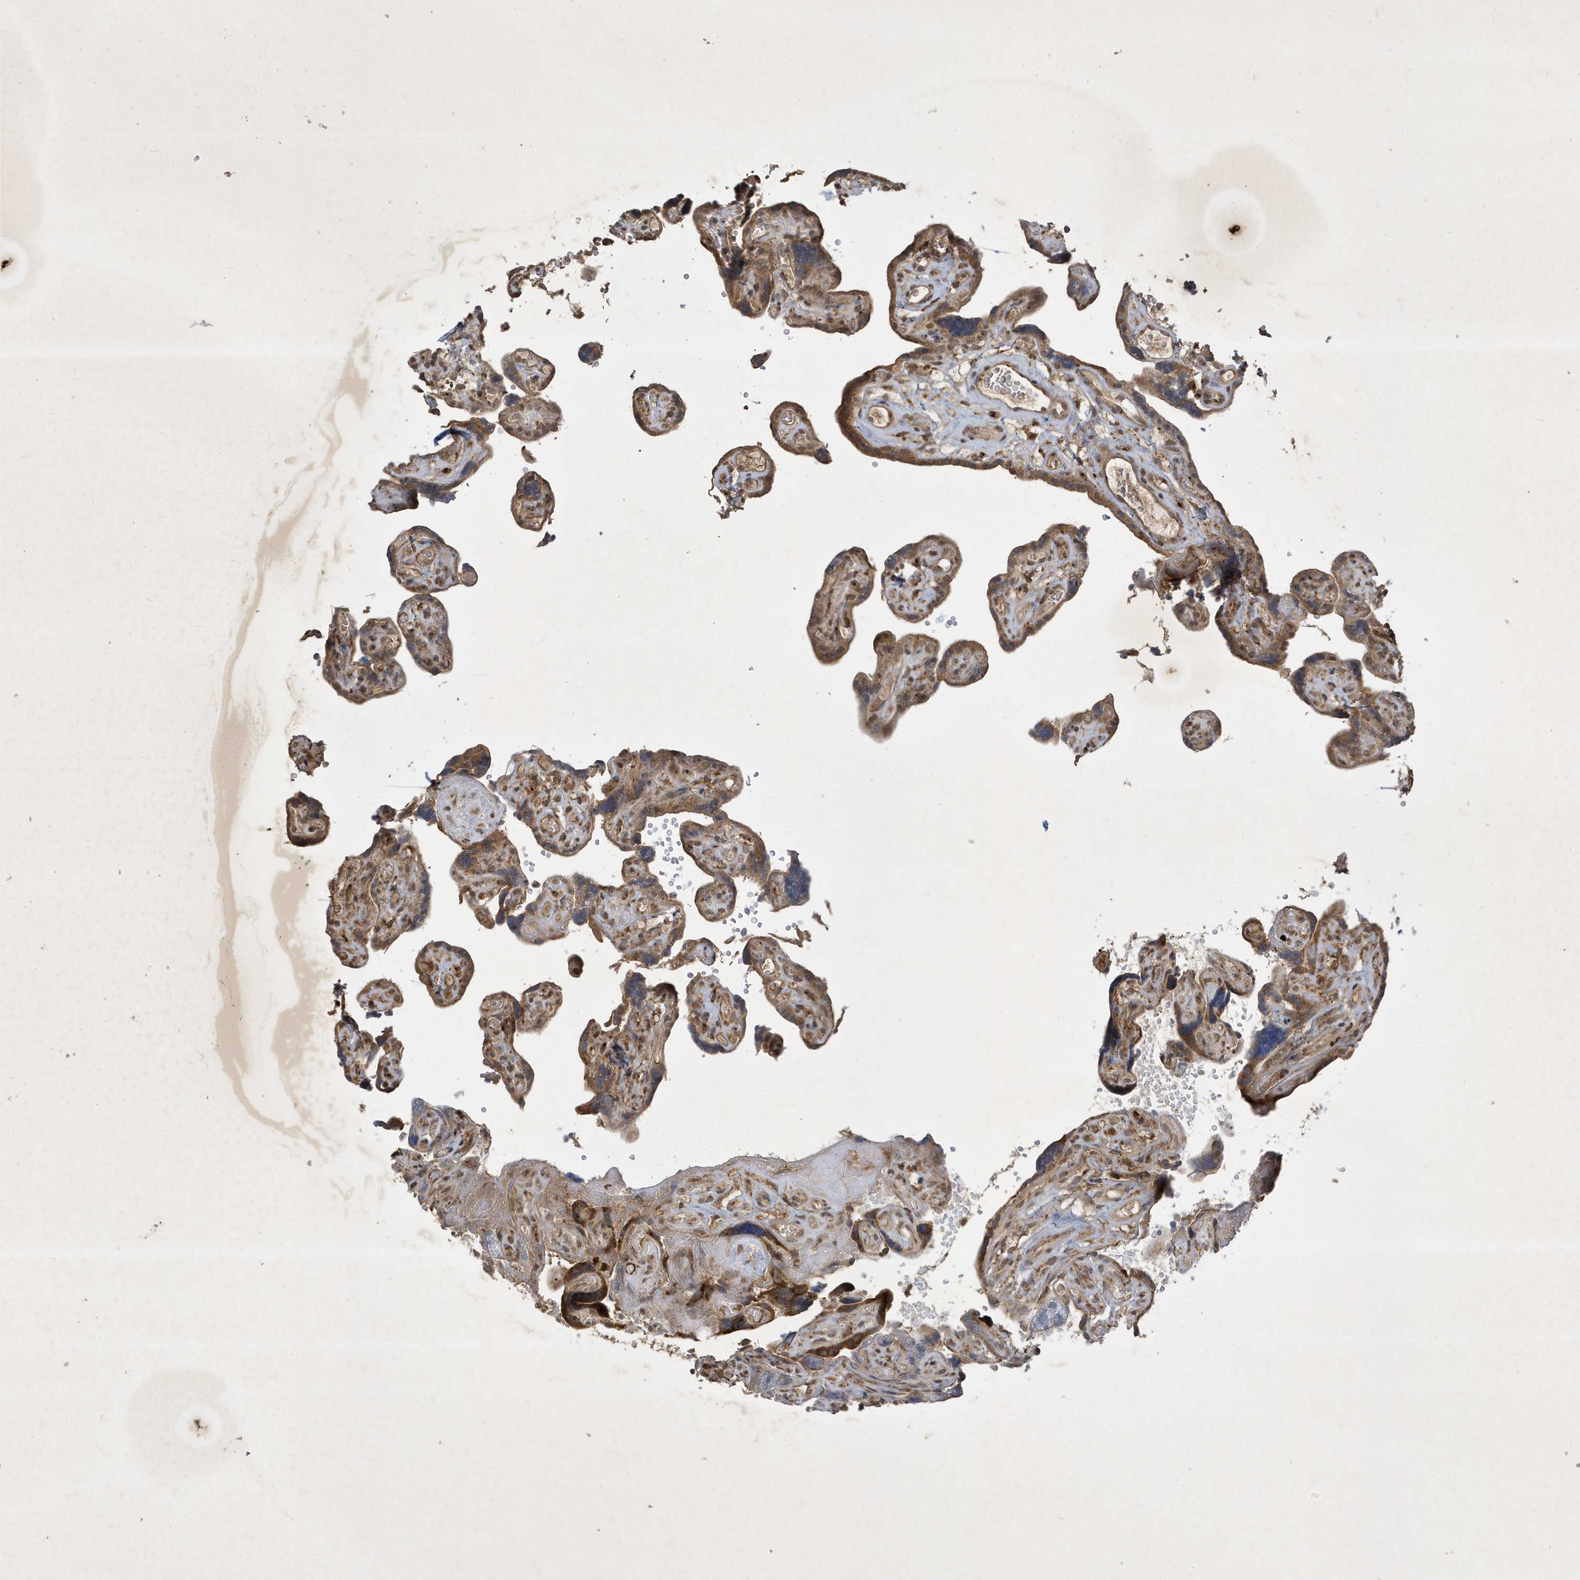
{"staining": {"intensity": "moderate", "quantity": ">75%", "location": "cytoplasmic/membranous"}, "tissue": "placenta", "cell_type": "Decidual cells", "image_type": "normal", "snomed": [{"axis": "morphology", "description": "Normal tissue, NOS"}, {"axis": "topography", "description": "Placenta"}], "caption": "Immunohistochemical staining of unremarkable human placenta exhibits moderate cytoplasmic/membranous protein expression in approximately >75% of decidual cells. (IHC, brightfield microscopy, high magnification).", "gene": "STX10", "patient": {"sex": "female", "age": 30}}